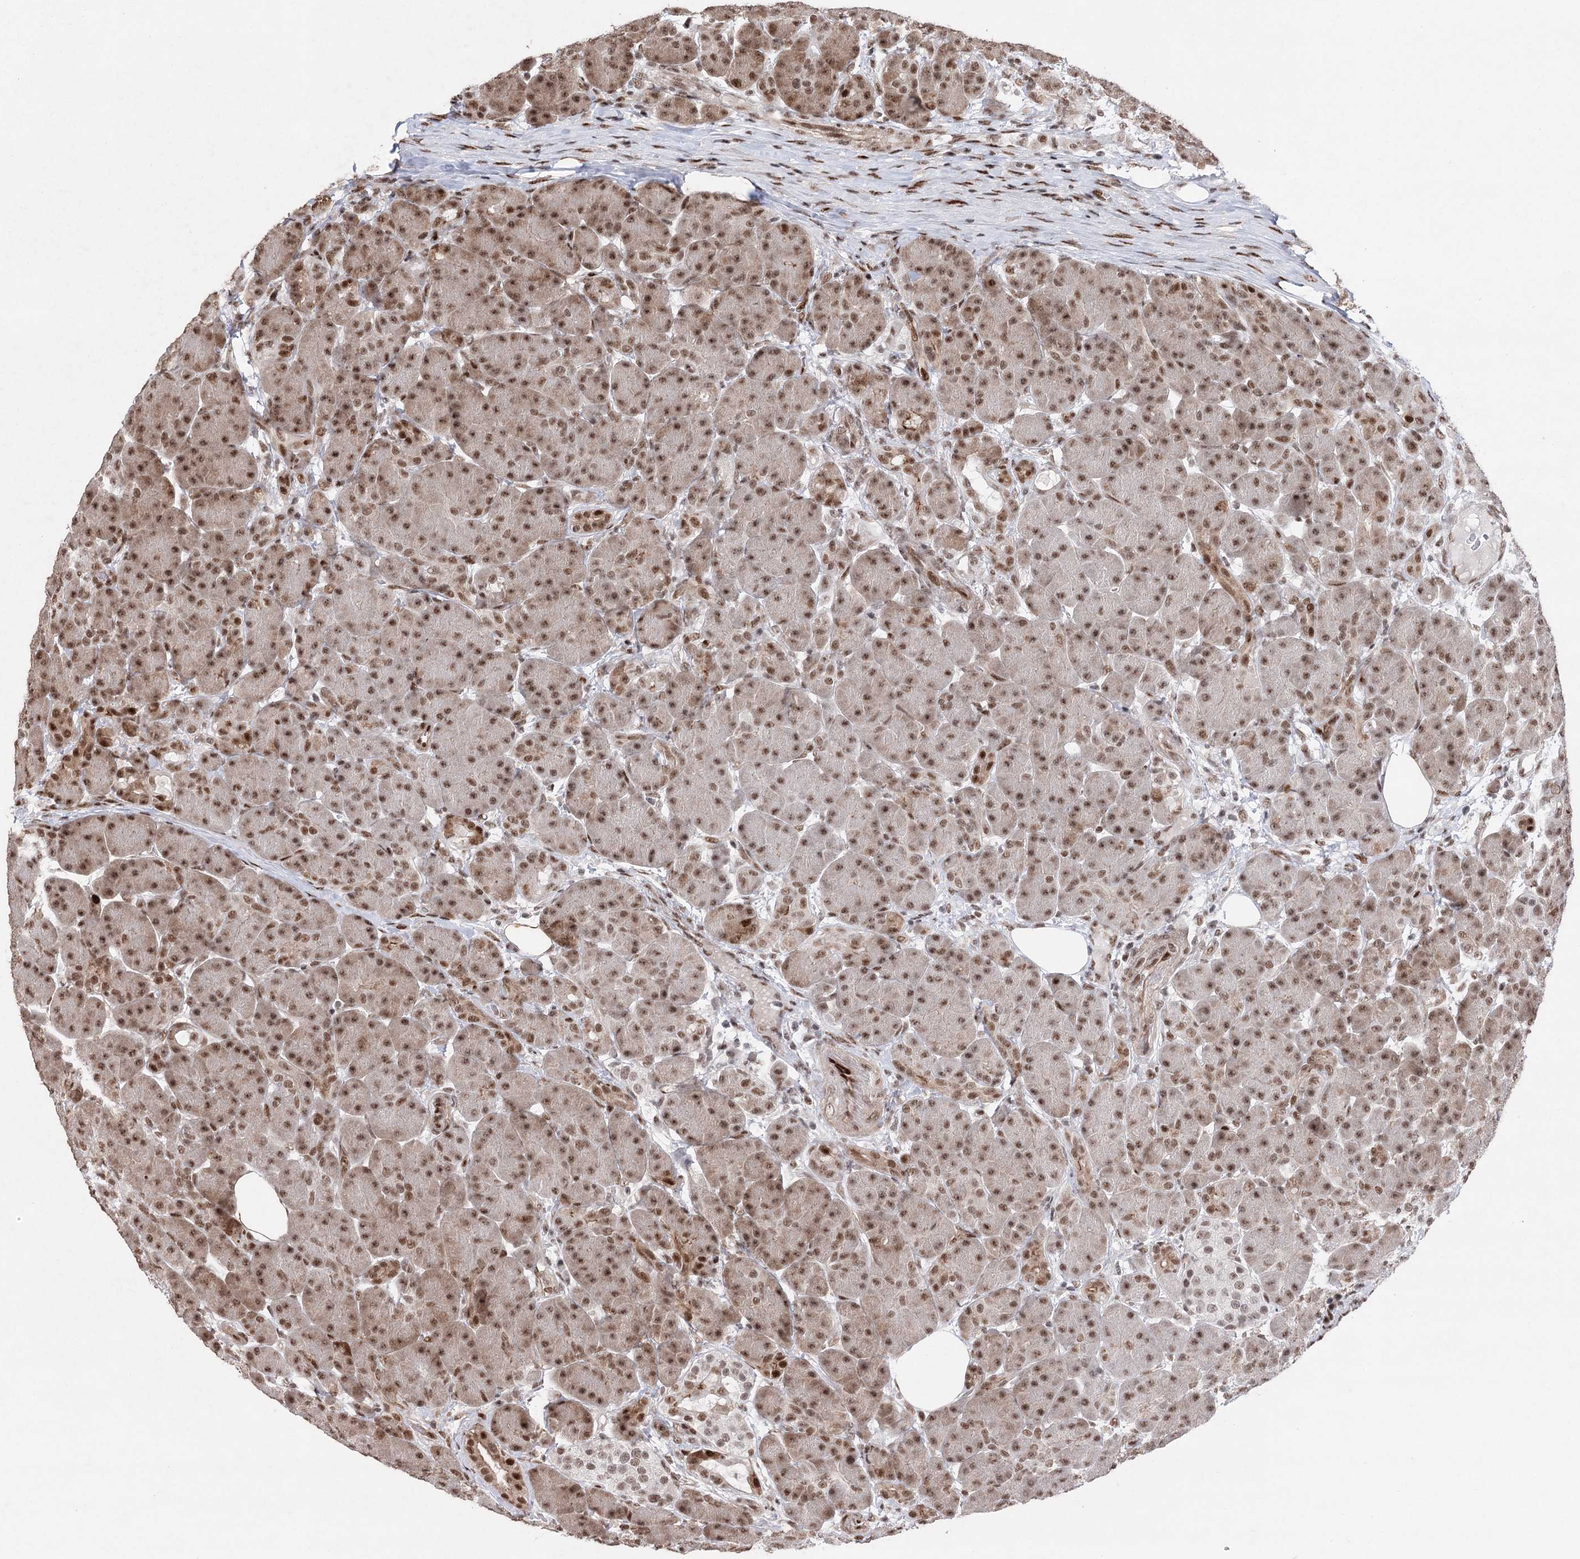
{"staining": {"intensity": "moderate", "quantity": ">75%", "location": "cytoplasmic/membranous,nuclear"}, "tissue": "pancreas", "cell_type": "Exocrine glandular cells", "image_type": "normal", "snomed": [{"axis": "morphology", "description": "Normal tissue, NOS"}, {"axis": "topography", "description": "Pancreas"}], "caption": "Benign pancreas was stained to show a protein in brown. There is medium levels of moderate cytoplasmic/membranous,nuclear expression in approximately >75% of exocrine glandular cells.", "gene": "PDCD4", "patient": {"sex": "male", "age": 63}}